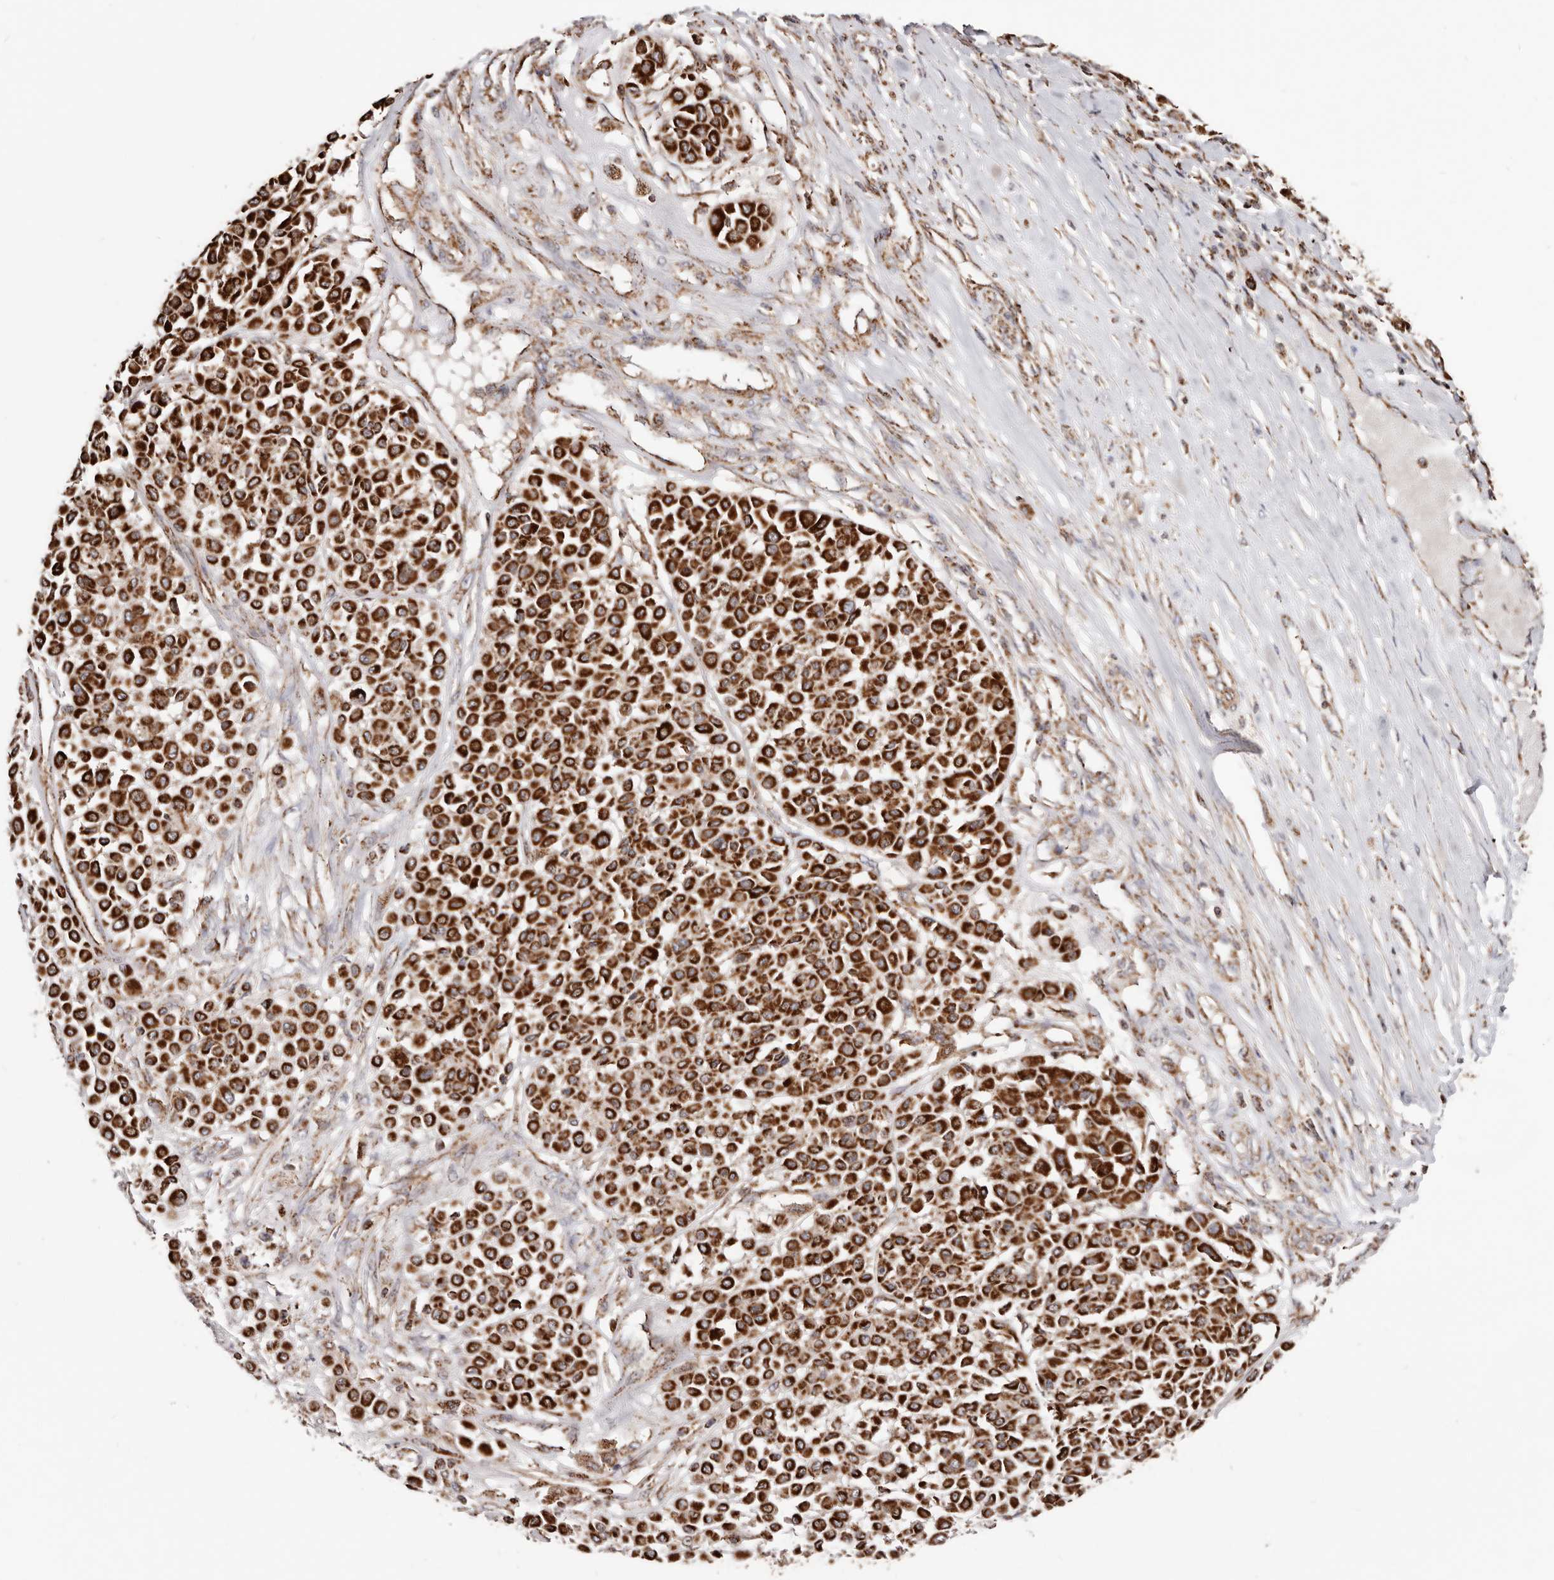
{"staining": {"intensity": "strong", "quantity": ">75%", "location": "cytoplasmic/membranous"}, "tissue": "melanoma", "cell_type": "Tumor cells", "image_type": "cancer", "snomed": [{"axis": "morphology", "description": "Malignant melanoma, Metastatic site"}, {"axis": "topography", "description": "Soft tissue"}], "caption": "Immunohistochemistry of human malignant melanoma (metastatic site) exhibits high levels of strong cytoplasmic/membranous positivity in approximately >75% of tumor cells. (Stains: DAB (3,3'-diaminobenzidine) in brown, nuclei in blue, Microscopy: brightfield microscopy at high magnification).", "gene": "PRKACB", "patient": {"sex": "male", "age": 41}}